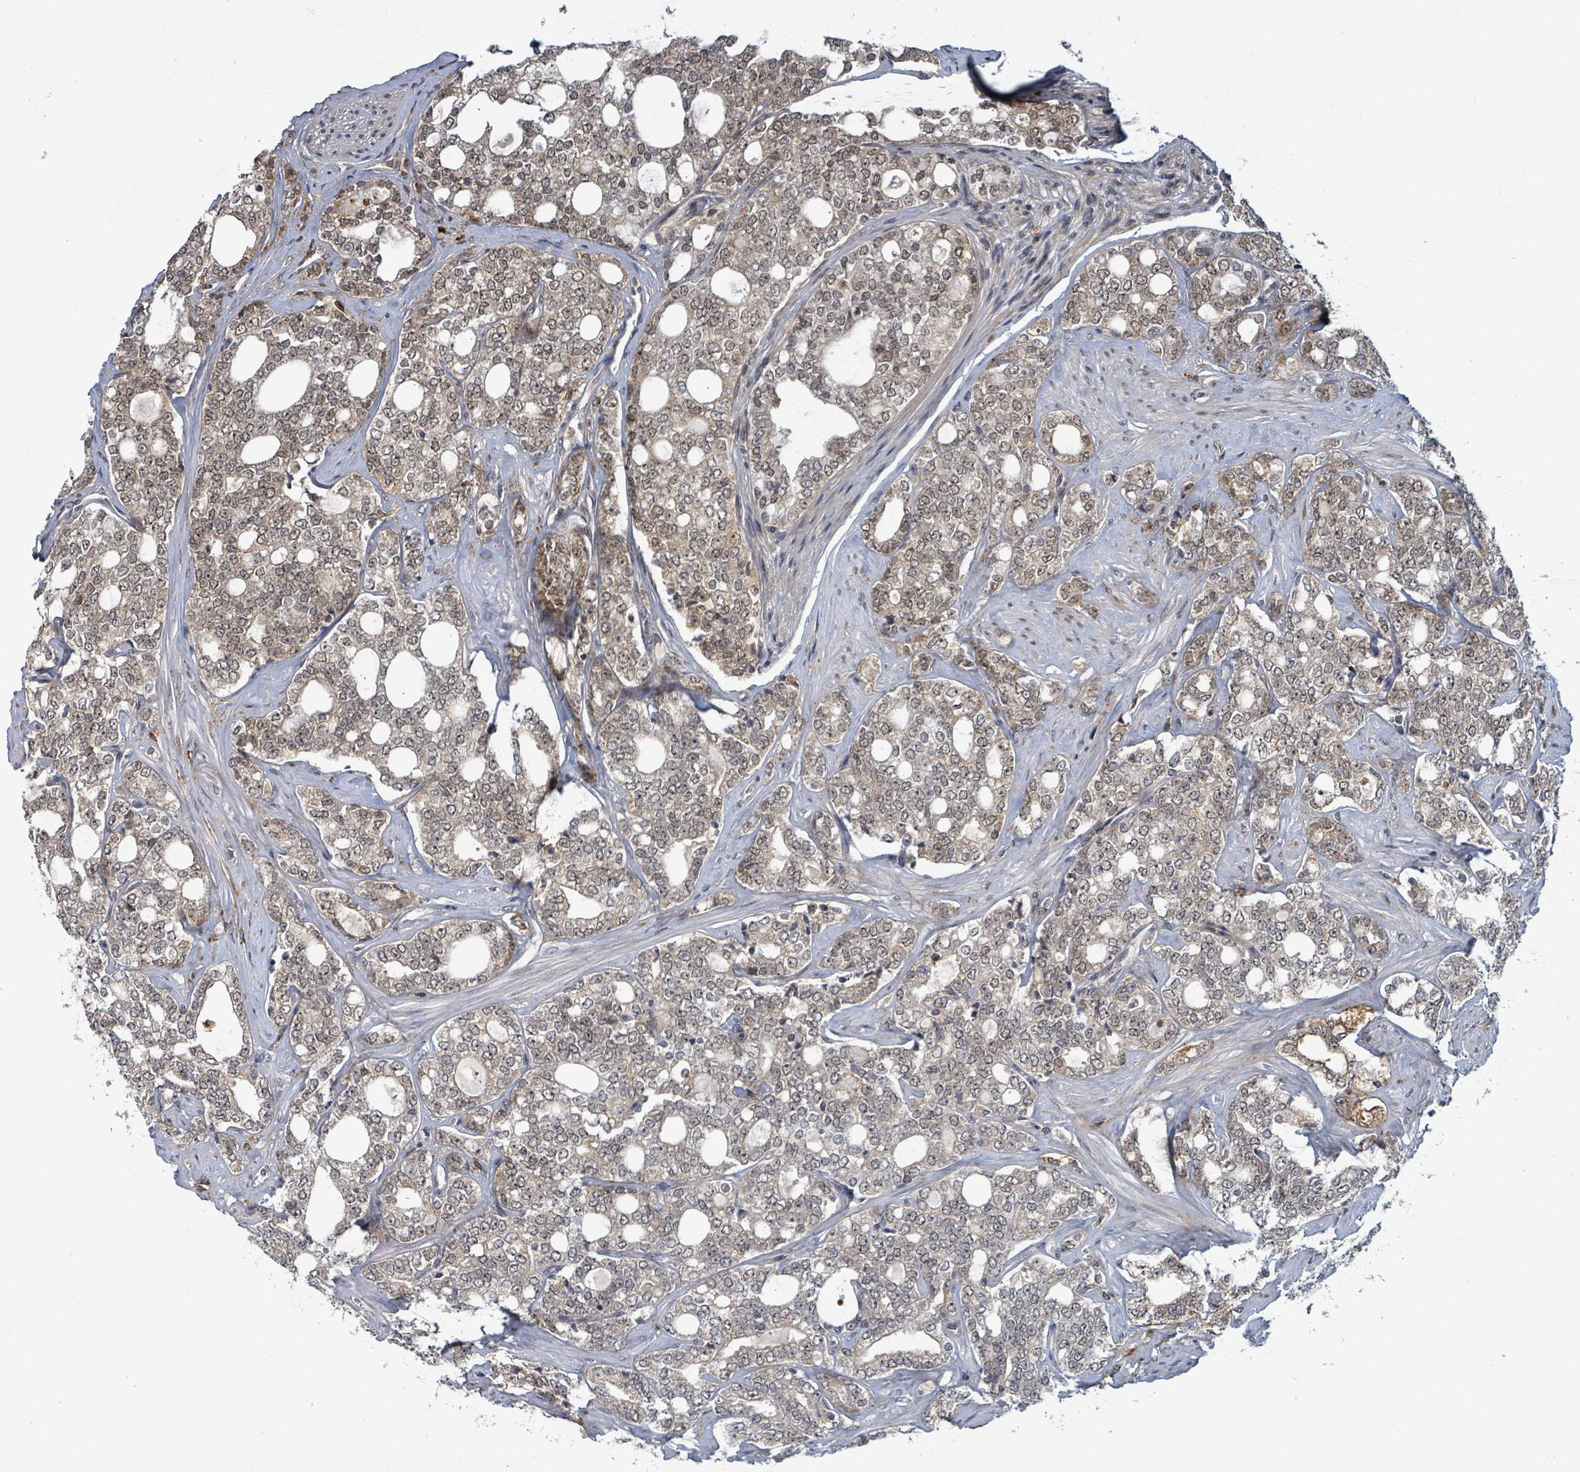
{"staining": {"intensity": "moderate", "quantity": "25%-75%", "location": "cytoplasmic/membranous,nuclear"}, "tissue": "prostate cancer", "cell_type": "Tumor cells", "image_type": "cancer", "snomed": [{"axis": "morphology", "description": "Adenocarcinoma, High grade"}, {"axis": "topography", "description": "Prostate"}], "caption": "Protein expression analysis of human prostate cancer reveals moderate cytoplasmic/membranous and nuclear expression in approximately 25%-75% of tumor cells.", "gene": "GTF3C1", "patient": {"sex": "male", "age": 64}}